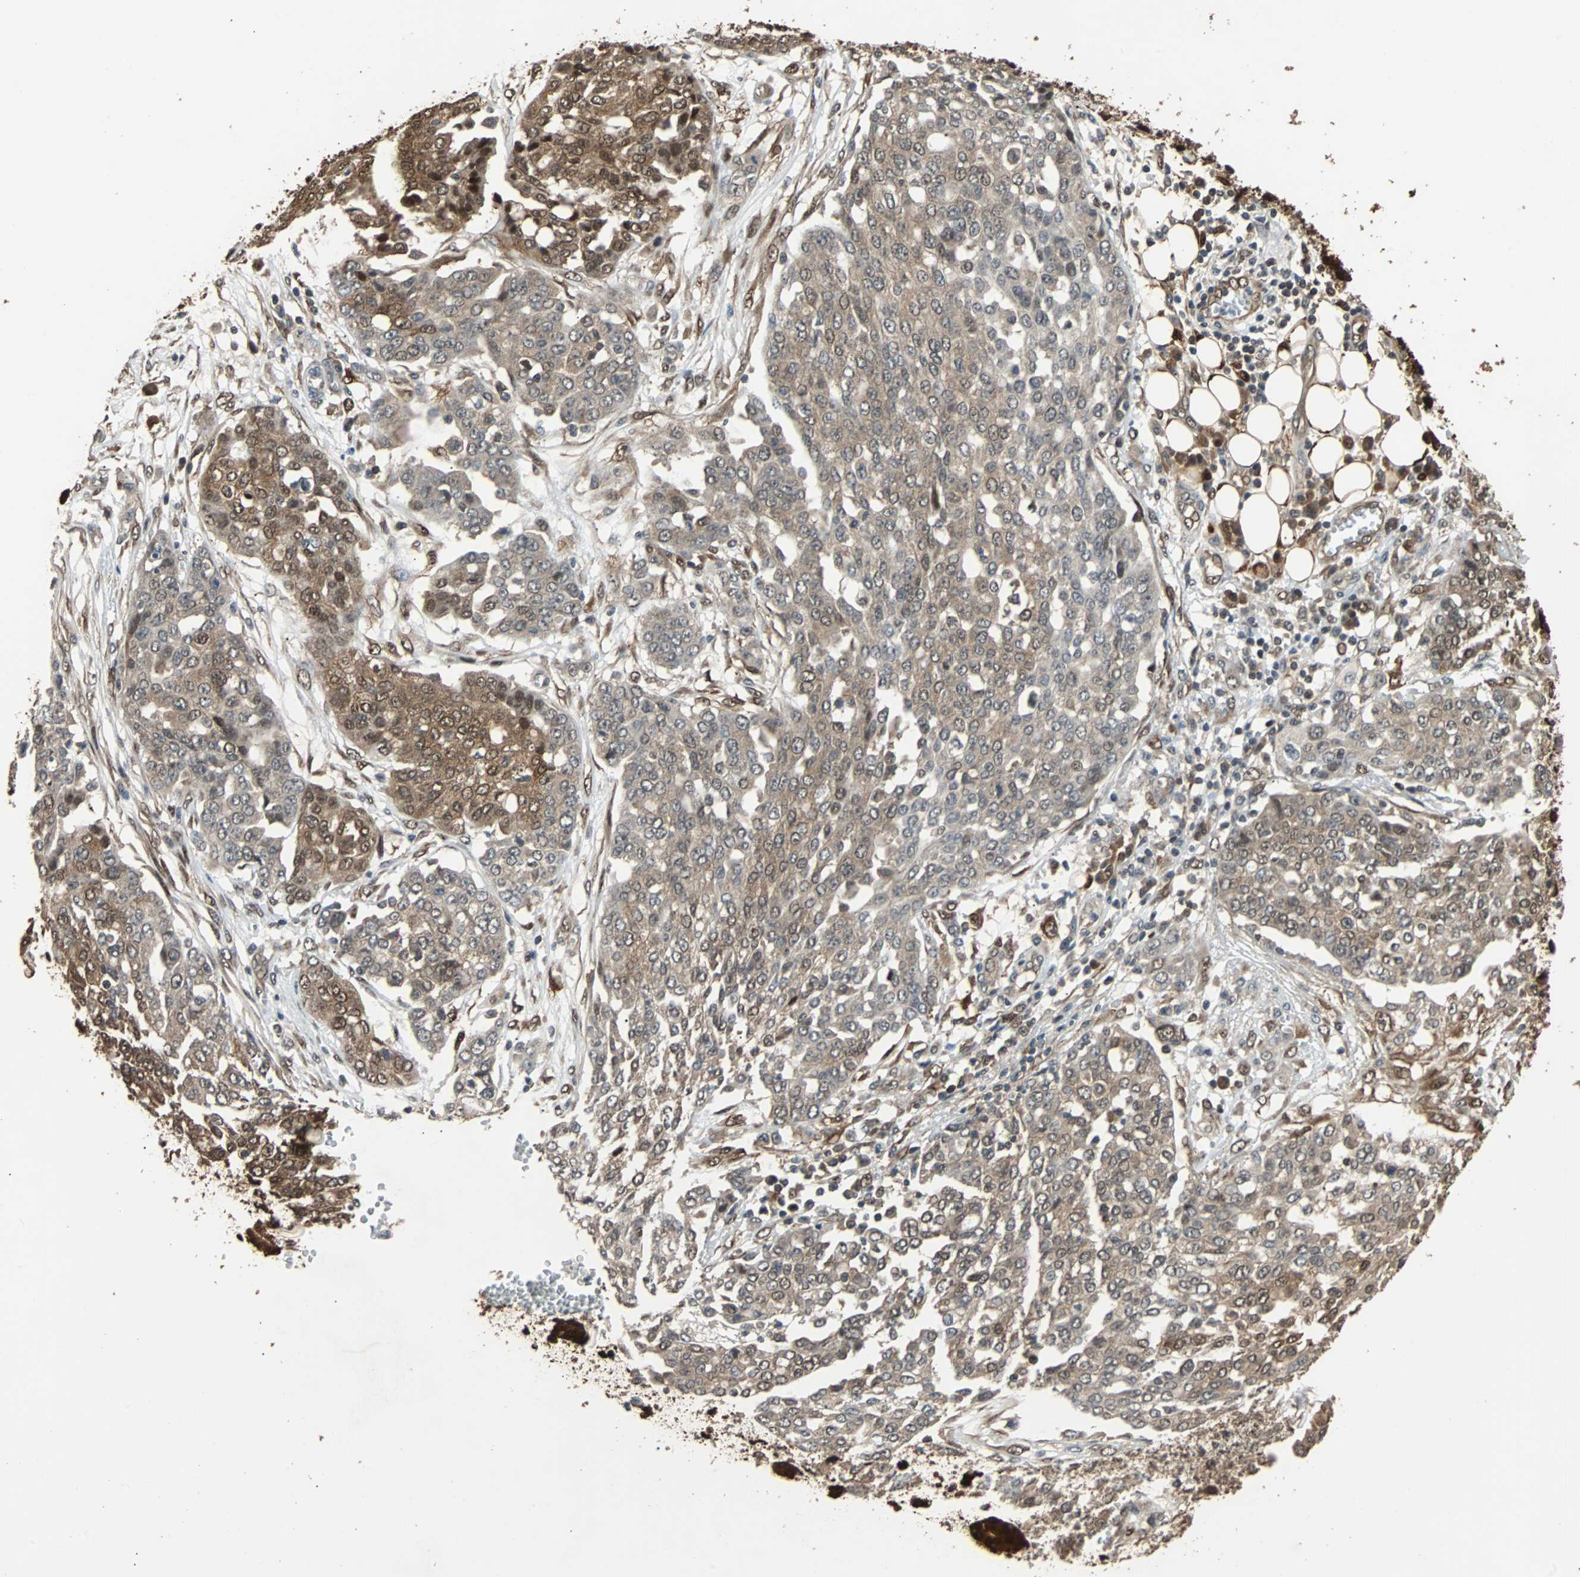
{"staining": {"intensity": "moderate", "quantity": ">75%", "location": "cytoplasmic/membranous,nuclear"}, "tissue": "ovarian cancer", "cell_type": "Tumor cells", "image_type": "cancer", "snomed": [{"axis": "morphology", "description": "Cystadenocarcinoma, serous, NOS"}, {"axis": "topography", "description": "Soft tissue"}, {"axis": "topography", "description": "Ovary"}], "caption": "Immunohistochemical staining of human ovarian cancer exhibits medium levels of moderate cytoplasmic/membranous and nuclear expression in about >75% of tumor cells. The staining was performed using DAB to visualize the protein expression in brown, while the nuclei were stained in blue with hematoxylin (Magnification: 20x).", "gene": "PRDX6", "patient": {"sex": "female", "age": 57}}